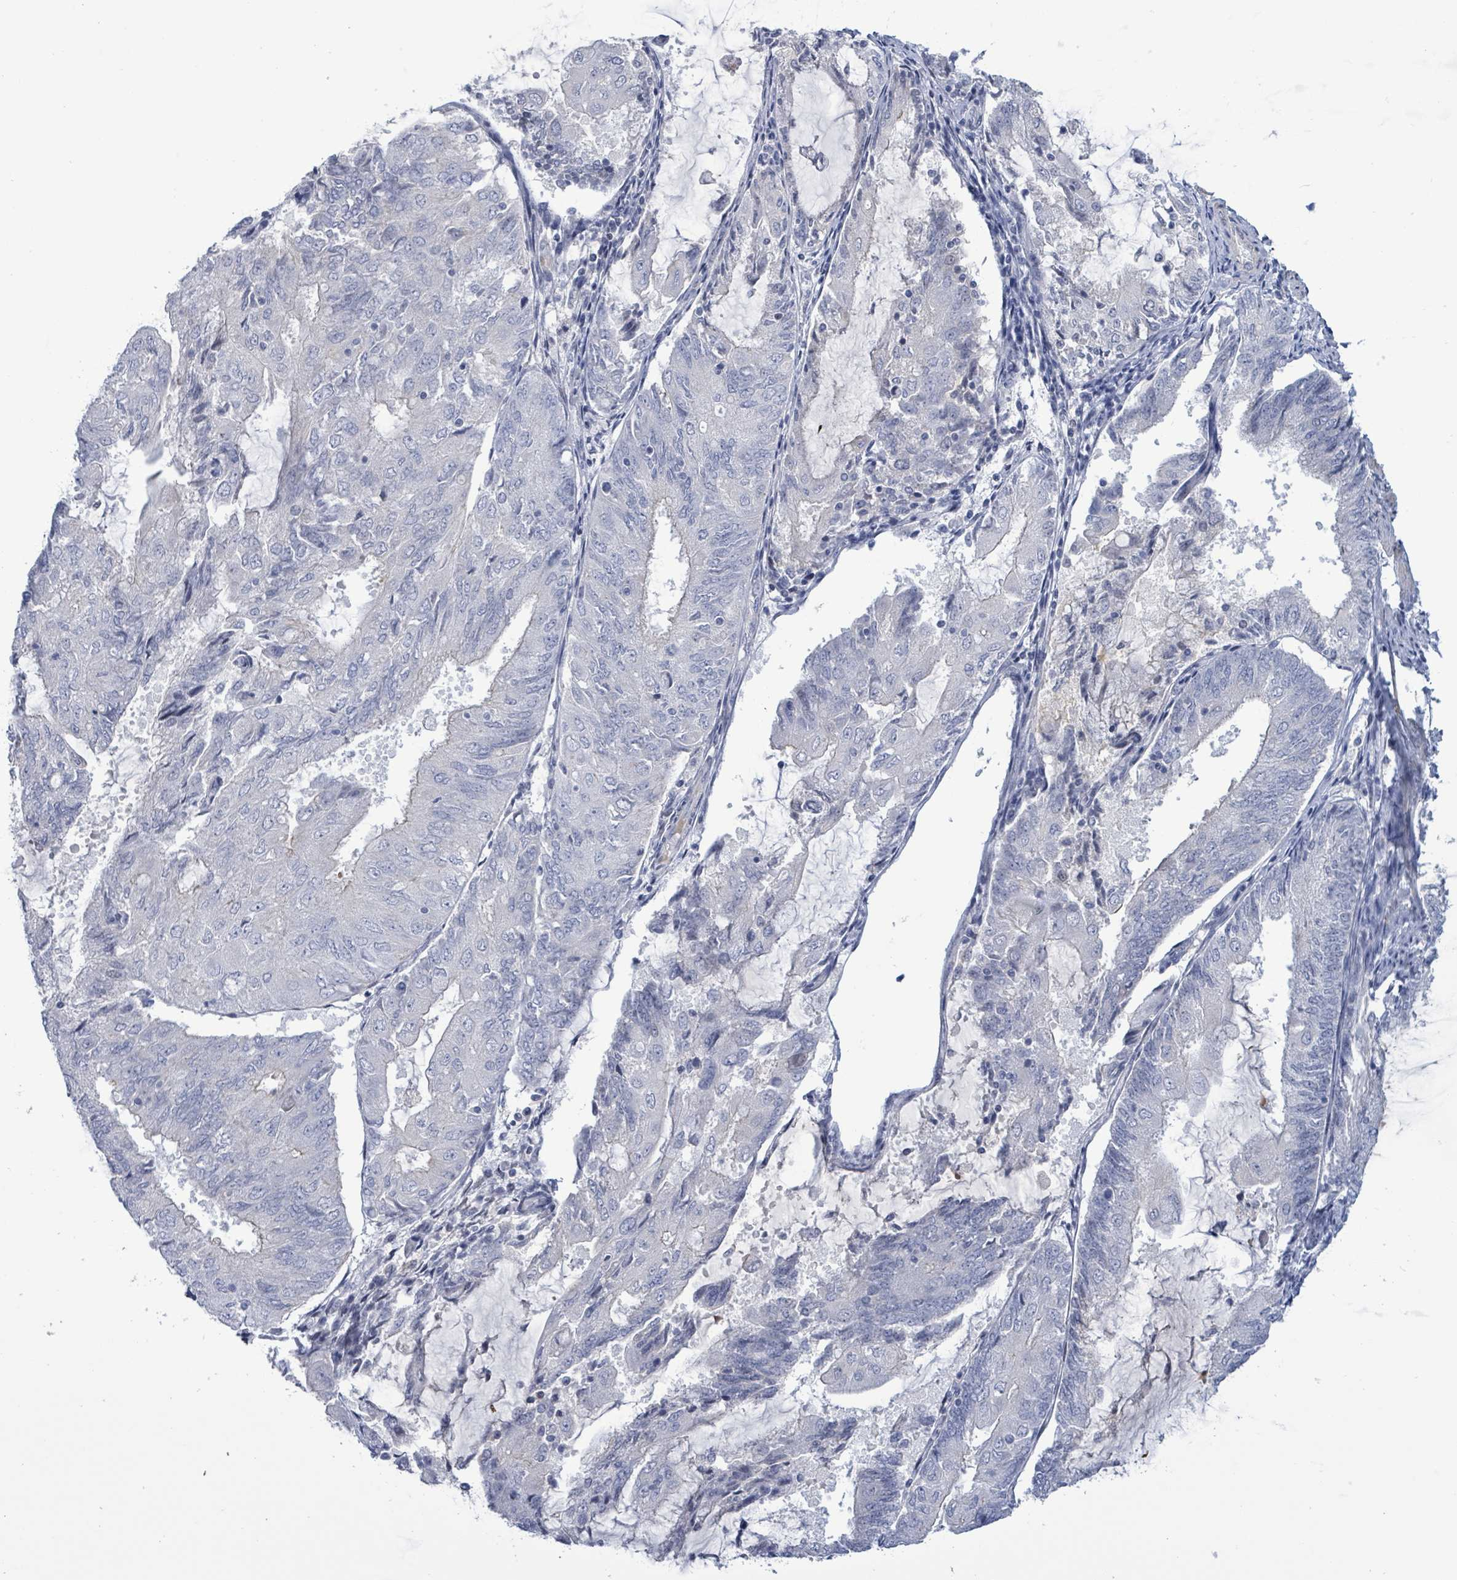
{"staining": {"intensity": "negative", "quantity": "none", "location": "none"}, "tissue": "endometrial cancer", "cell_type": "Tumor cells", "image_type": "cancer", "snomed": [{"axis": "morphology", "description": "Adenocarcinoma, NOS"}, {"axis": "topography", "description": "Endometrium"}], "caption": "A micrograph of human endometrial cancer is negative for staining in tumor cells.", "gene": "NTN3", "patient": {"sex": "female", "age": 81}}